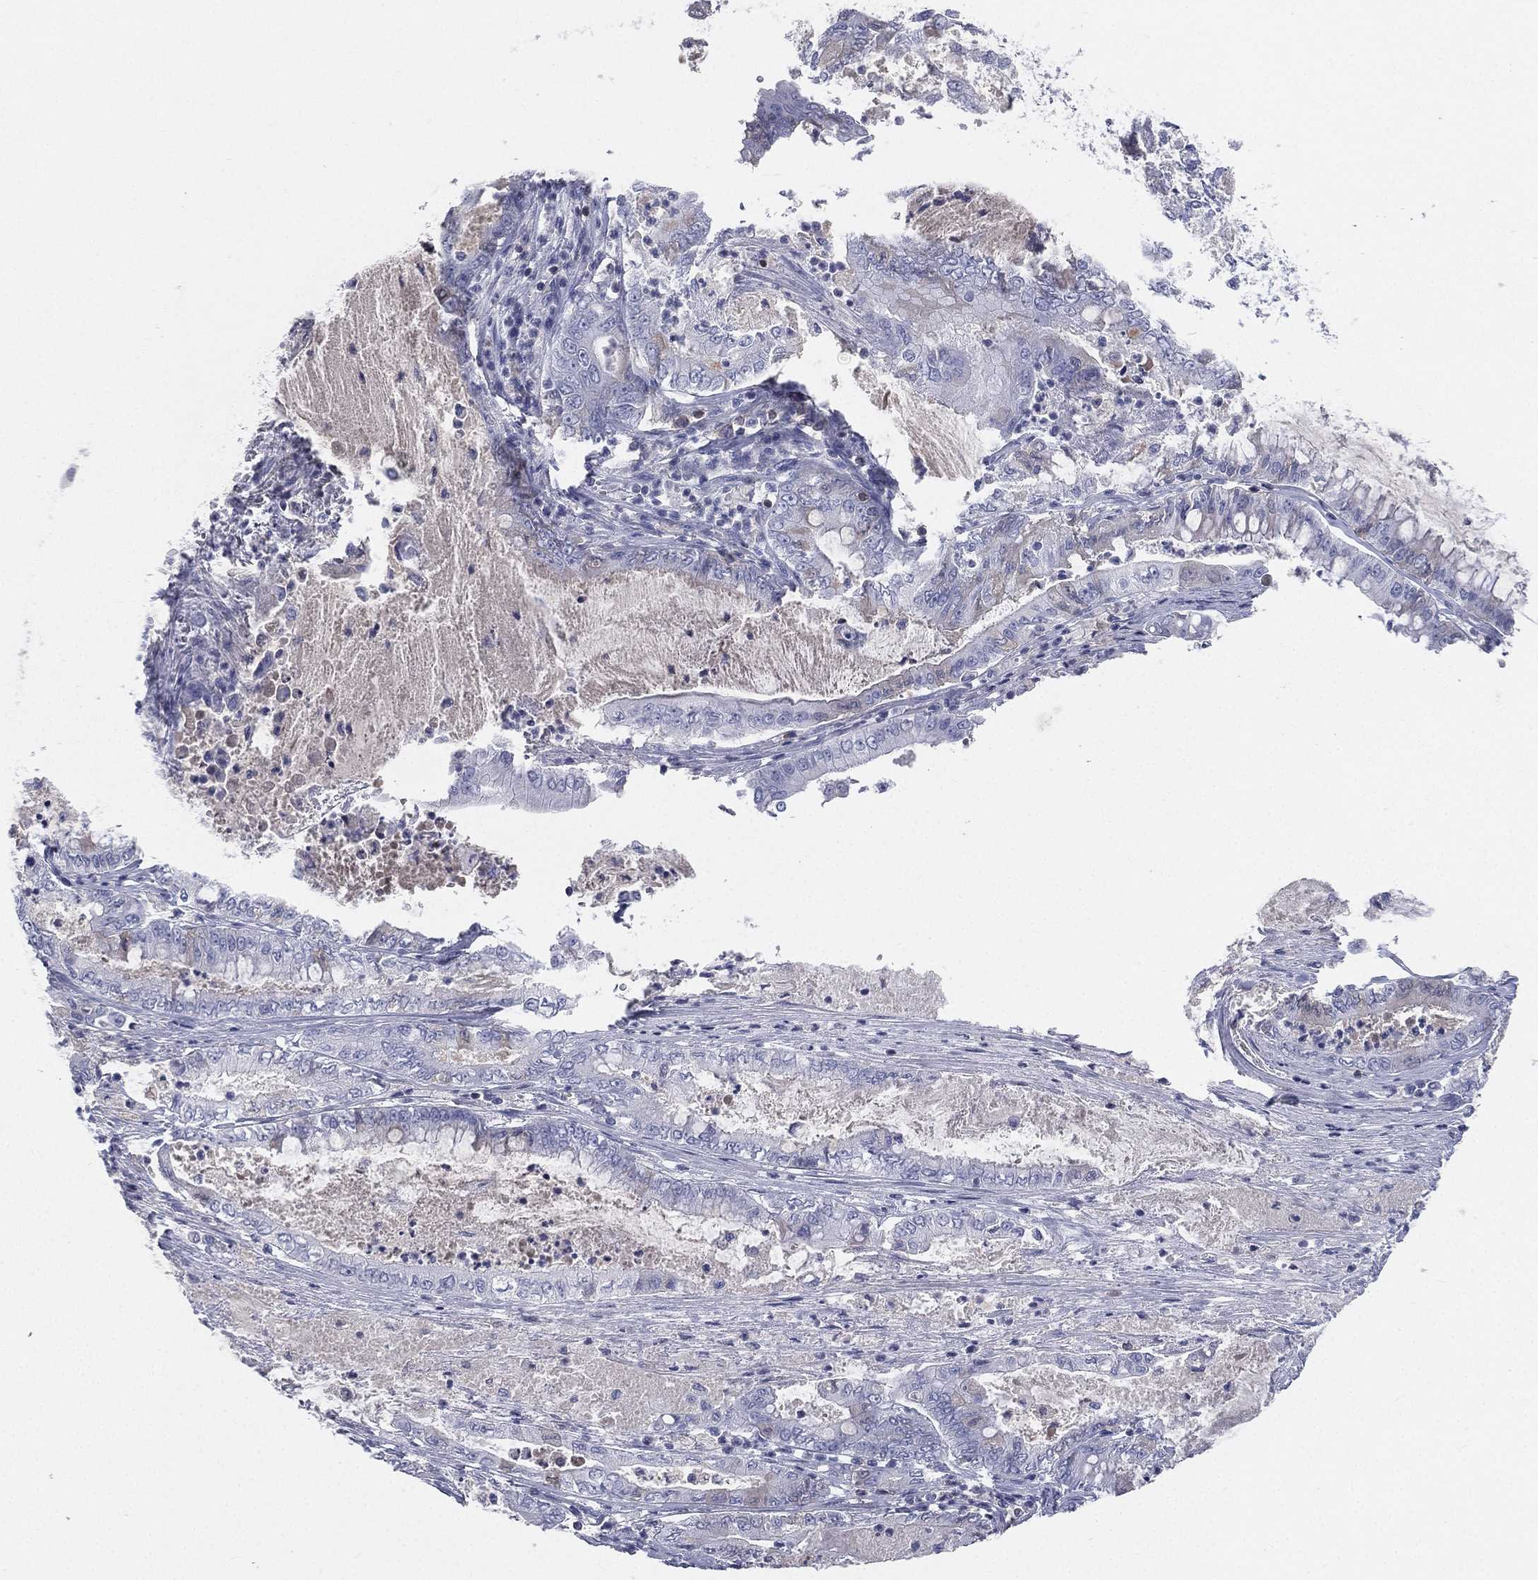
{"staining": {"intensity": "negative", "quantity": "none", "location": "none"}, "tissue": "pancreatic cancer", "cell_type": "Tumor cells", "image_type": "cancer", "snomed": [{"axis": "morphology", "description": "Adenocarcinoma, NOS"}, {"axis": "topography", "description": "Pancreas"}], "caption": "The photomicrograph shows no staining of tumor cells in pancreatic cancer (adenocarcinoma). (DAB (3,3'-diaminobenzidine) immunohistochemistry (IHC), high magnification).", "gene": "CD3D", "patient": {"sex": "male", "age": 71}}